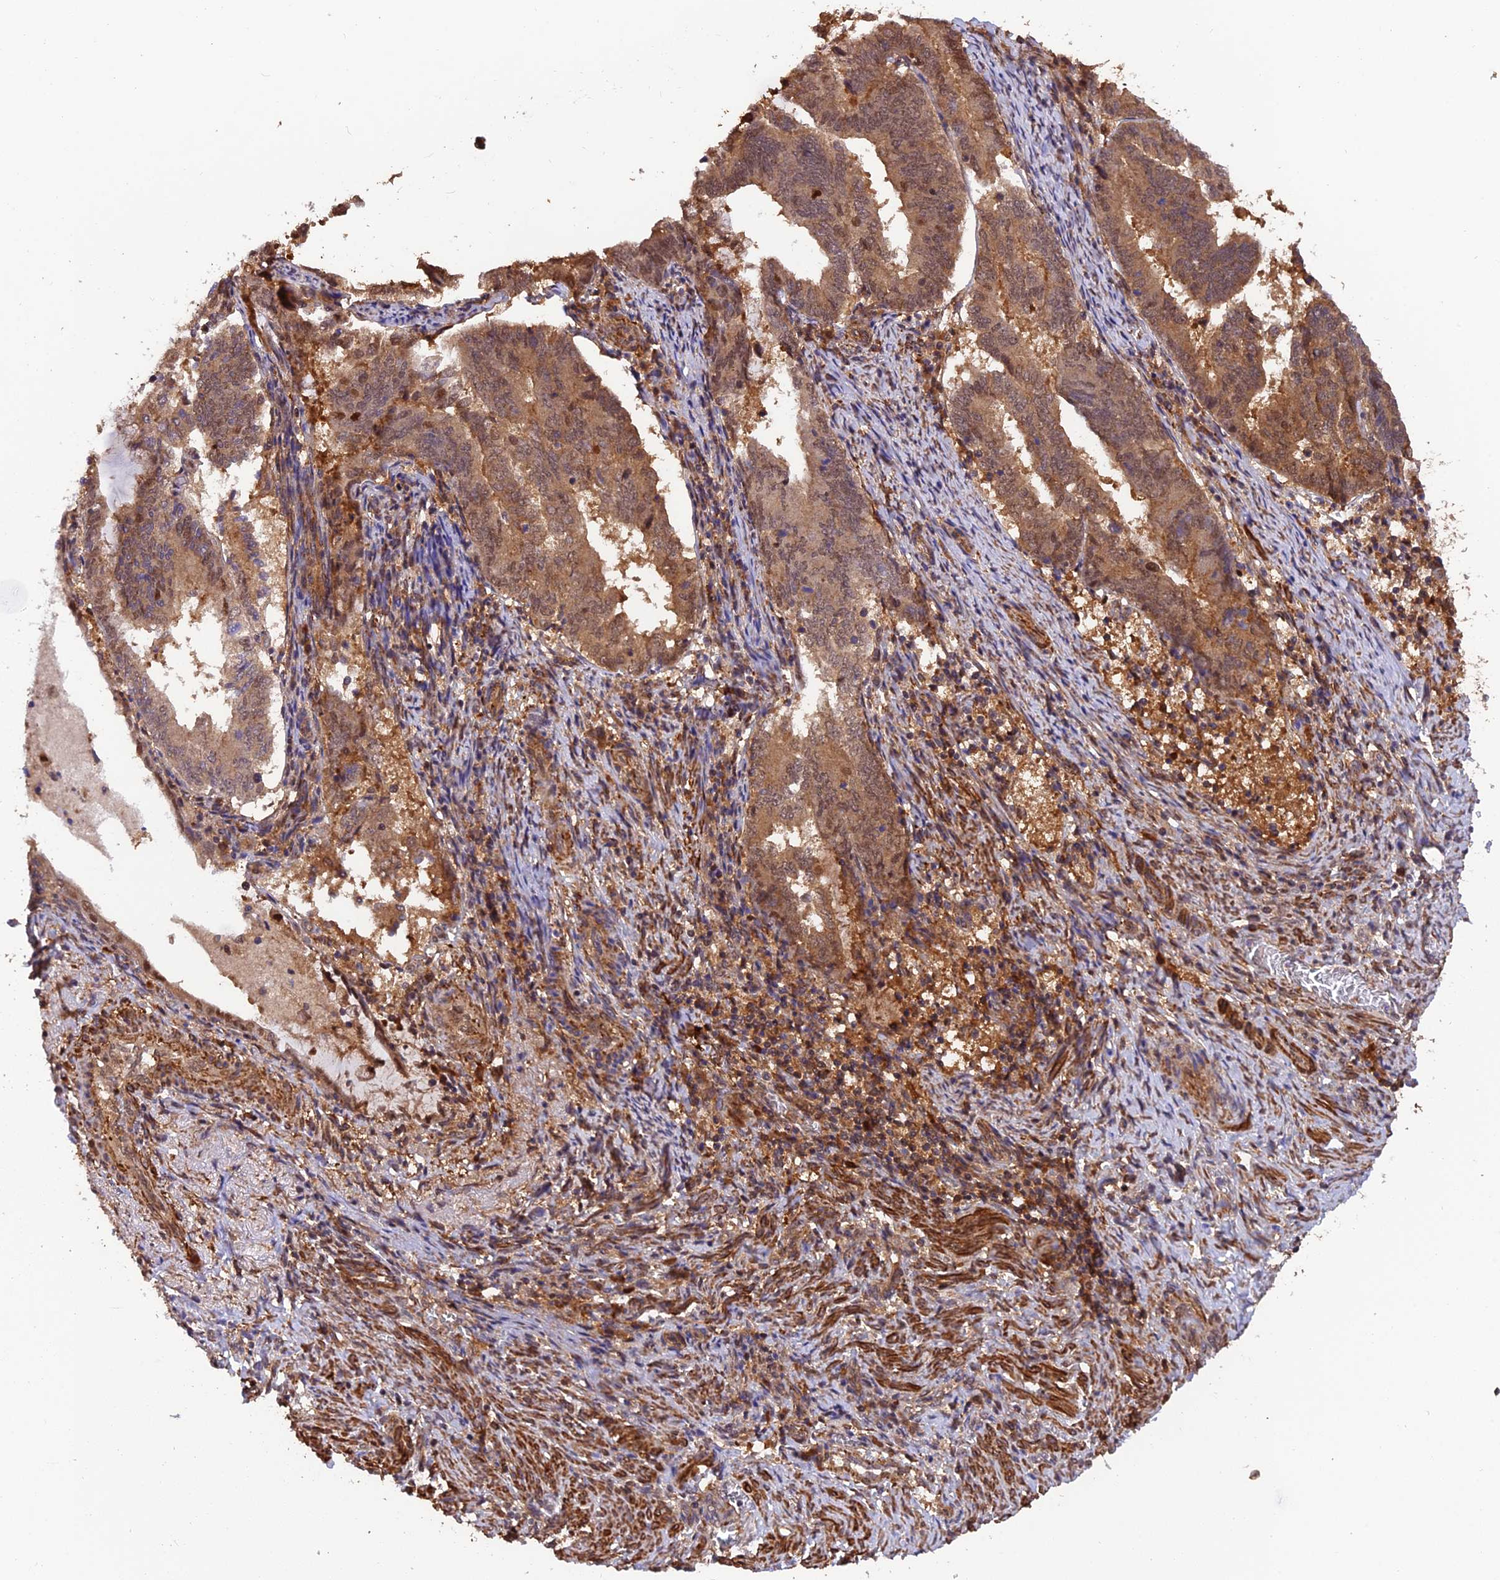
{"staining": {"intensity": "moderate", "quantity": ">75%", "location": "cytoplasmic/membranous,nuclear"}, "tissue": "endometrial cancer", "cell_type": "Tumor cells", "image_type": "cancer", "snomed": [{"axis": "morphology", "description": "Adenocarcinoma, NOS"}, {"axis": "topography", "description": "Endometrium"}], "caption": "Endometrial adenocarcinoma tissue demonstrates moderate cytoplasmic/membranous and nuclear staining in approximately >75% of tumor cells, visualized by immunohistochemistry.", "gene": "PSMB3", "patient": {"sex": "female", "age": 80}}